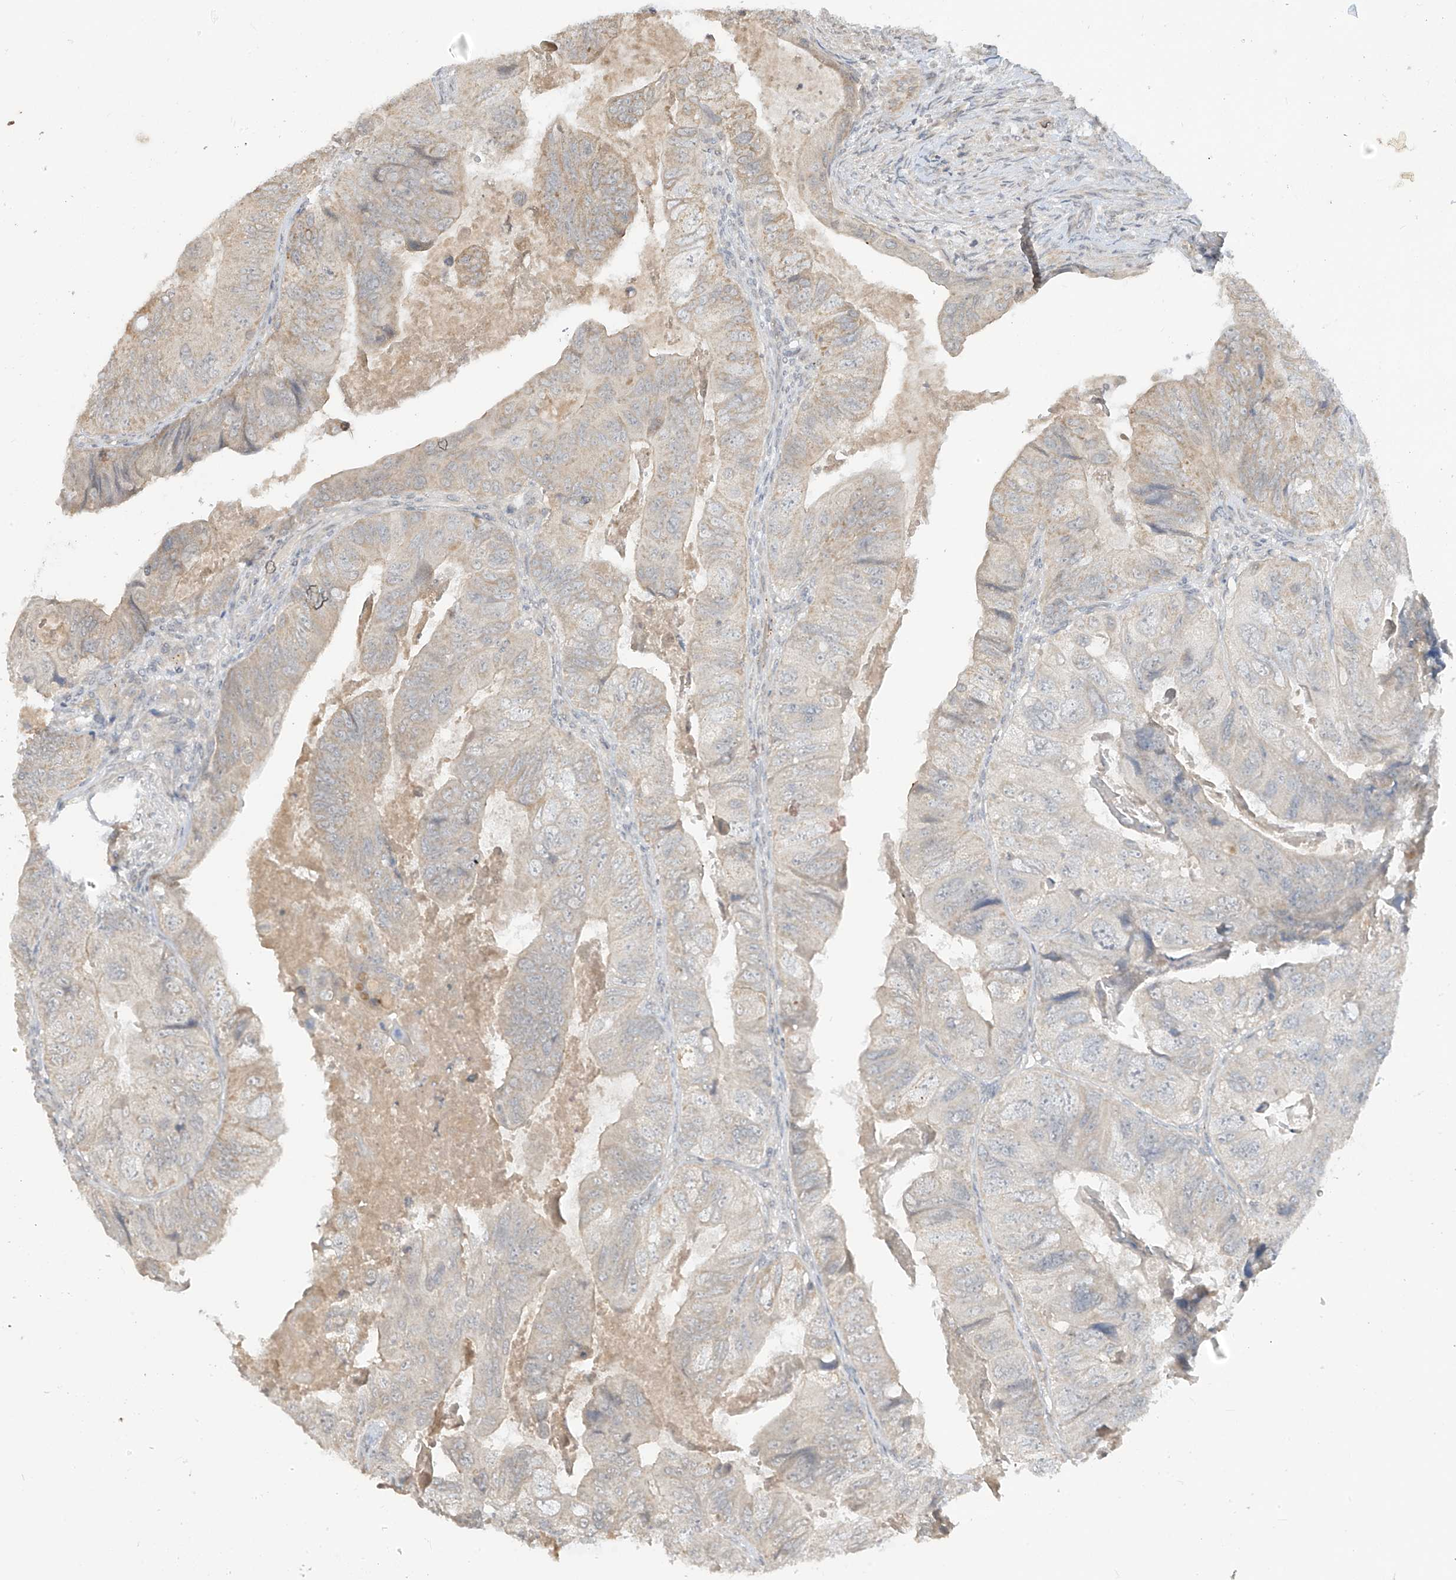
{"staining": {"intensity": "moderate", "quantity": "<25%", "location": "cytoplasmic/membranous"}, "tissue": "colorectal cancer", "cell_type": "Tumor cells", "image_type": "cancer", "snomed": [{"axis": "morphology", "description": "Adenocarcinoma, NOS"}, {"axis": "topography", "description": "Rectum"}], "caption": "Colorectal adenocarcinoma stained with immunohistochemistry (IHC) demonstrates moderate cytoplasmic/membranous staining in approximately <25% of tumor cells. Nuclei are stained in blue.", "gene": "DGKQ", "patient": {"sex": "male", "age": 63}}